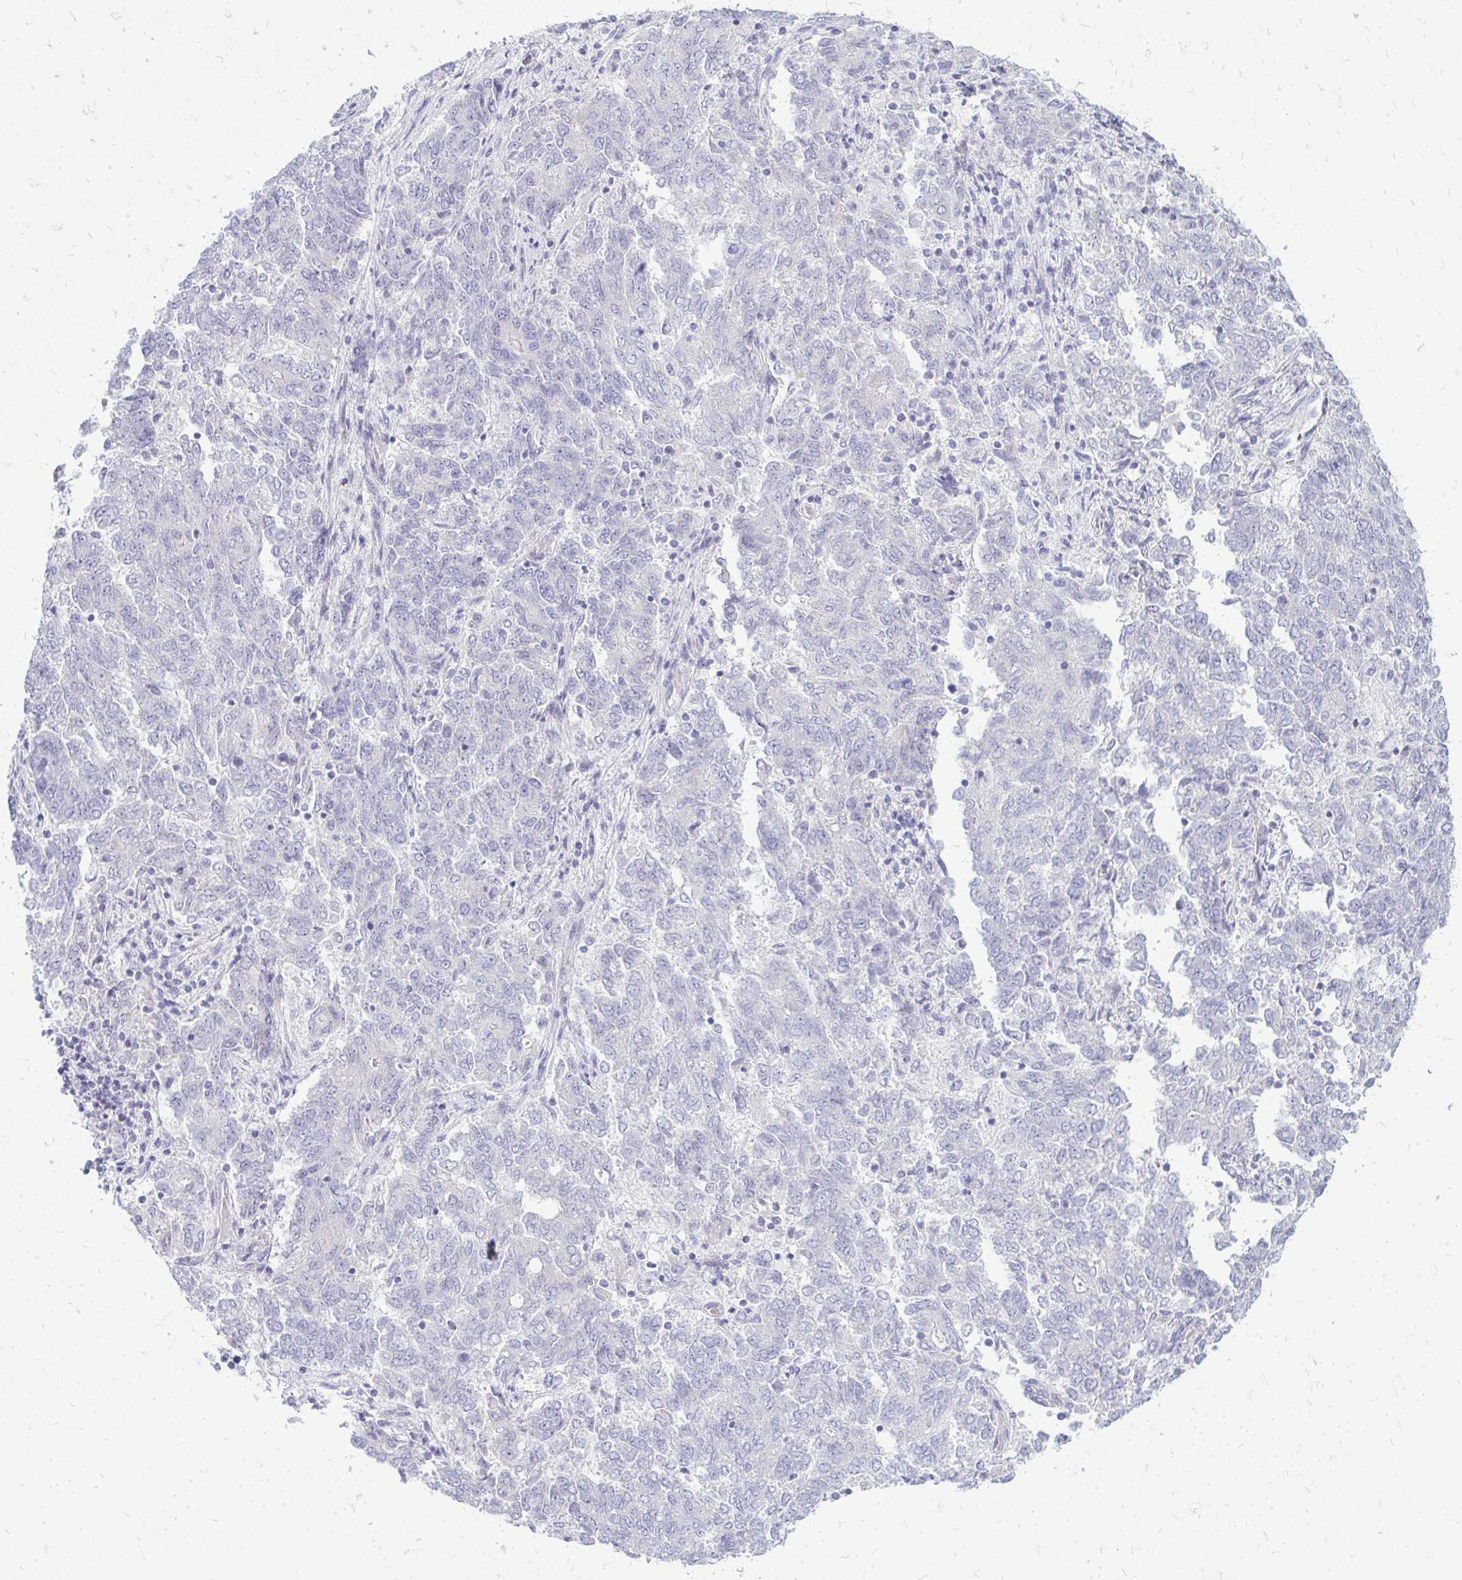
{"staining": {"intensity": "negative", "quantity": "none", "location": "none"}, "tissue": "endometrial cancer", "cell_type": "Tumor cells", "image_type": "cancer", "snomed": [{"axis": "morphology", "description": "Adenocarcinoma, NOS"}, {"axis": "topography", "description": "Endometrium"}], "caption": "Immunohistochemistry (IHC) of endometrial adenocarcinoma demonstrates no staining in tumor cells.", "gene": "TSPEAR", "patient": {"sex": "female", "age": 80}}